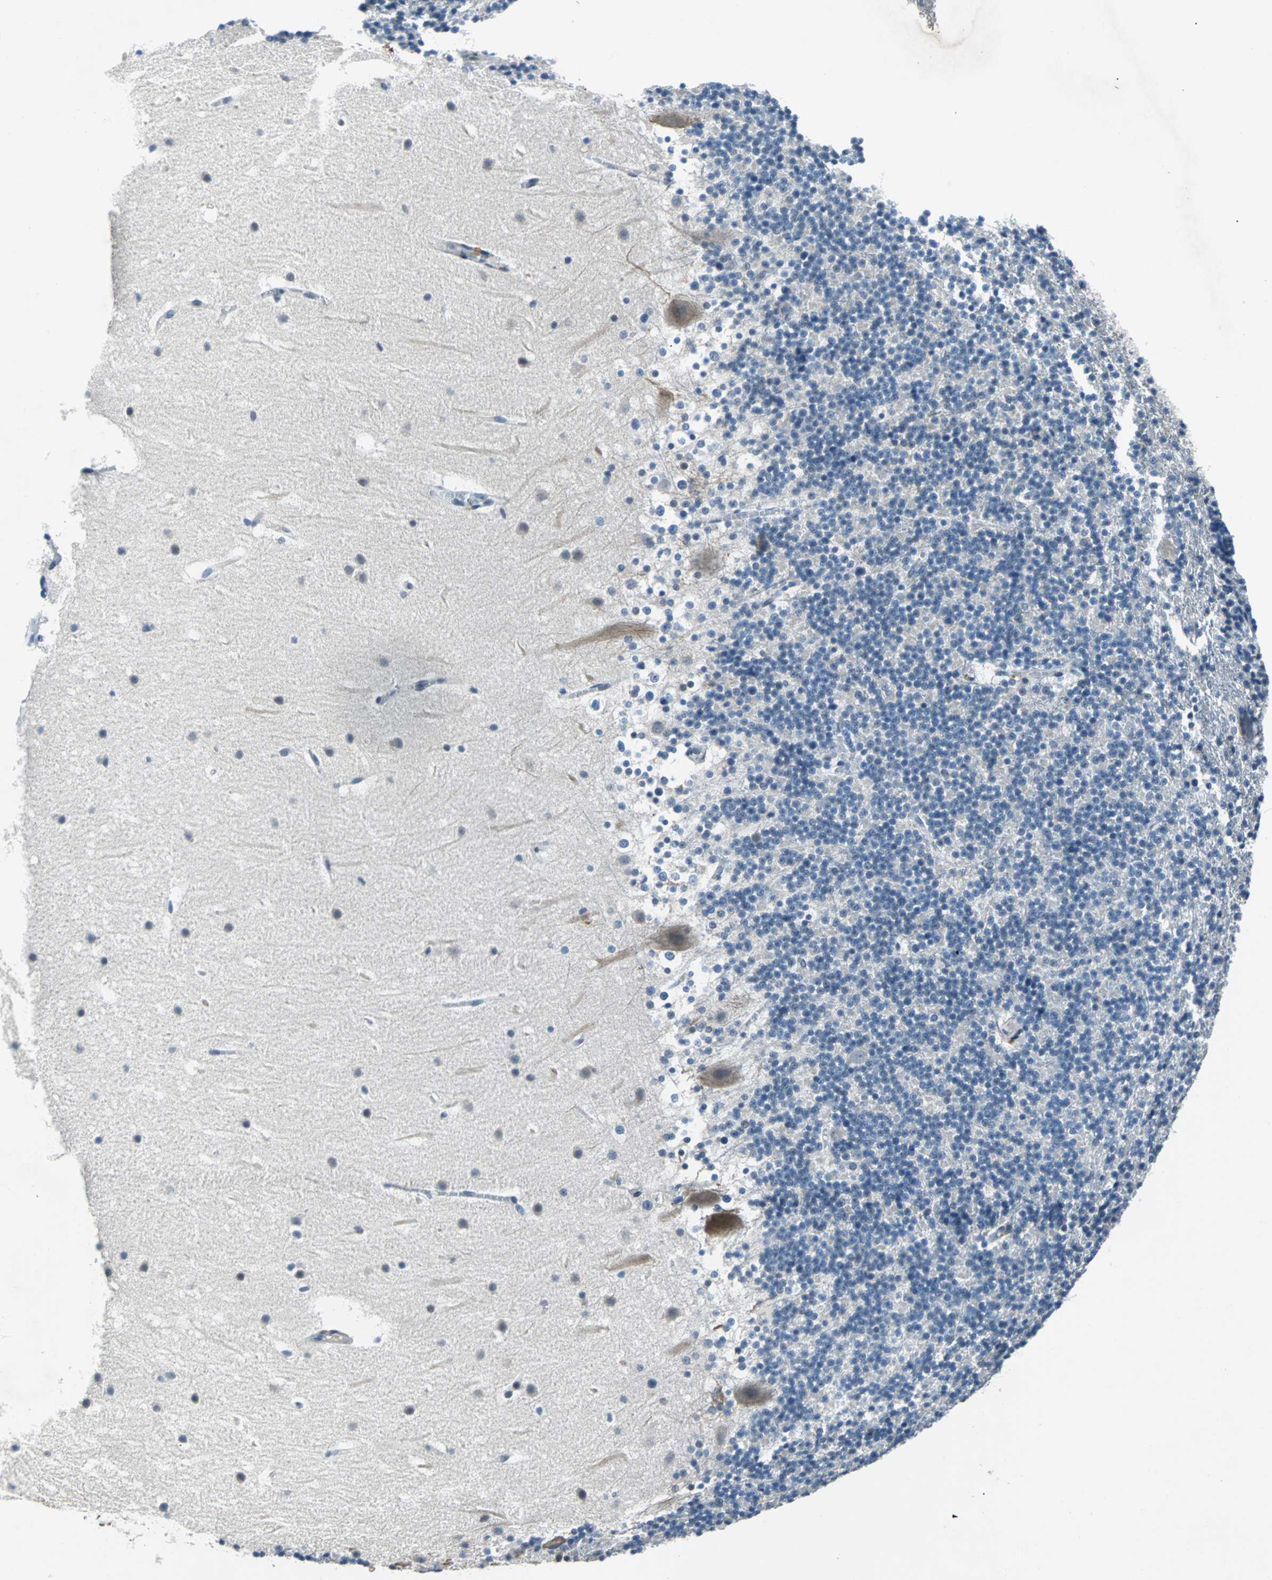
{"staining": {"intensity": "negative", "quantity": "none", "location": "none"}, "tissue": "cerebellum", "cell_type": "Cells in granular layer", "image_type": "normal", "snomed": [{"axis": "morphology", "description": "Normal tissue, NOS"}, {"axis": "topography", "description": "Cerebellum"}], "caption": "The photomicrograph reveals no significant staining in cells in granular layer of cerebellum. (DAB IHC with hematoxylin counter stain).", "gene": "USP28", "patient": {"sex": "male", "age": 45}}